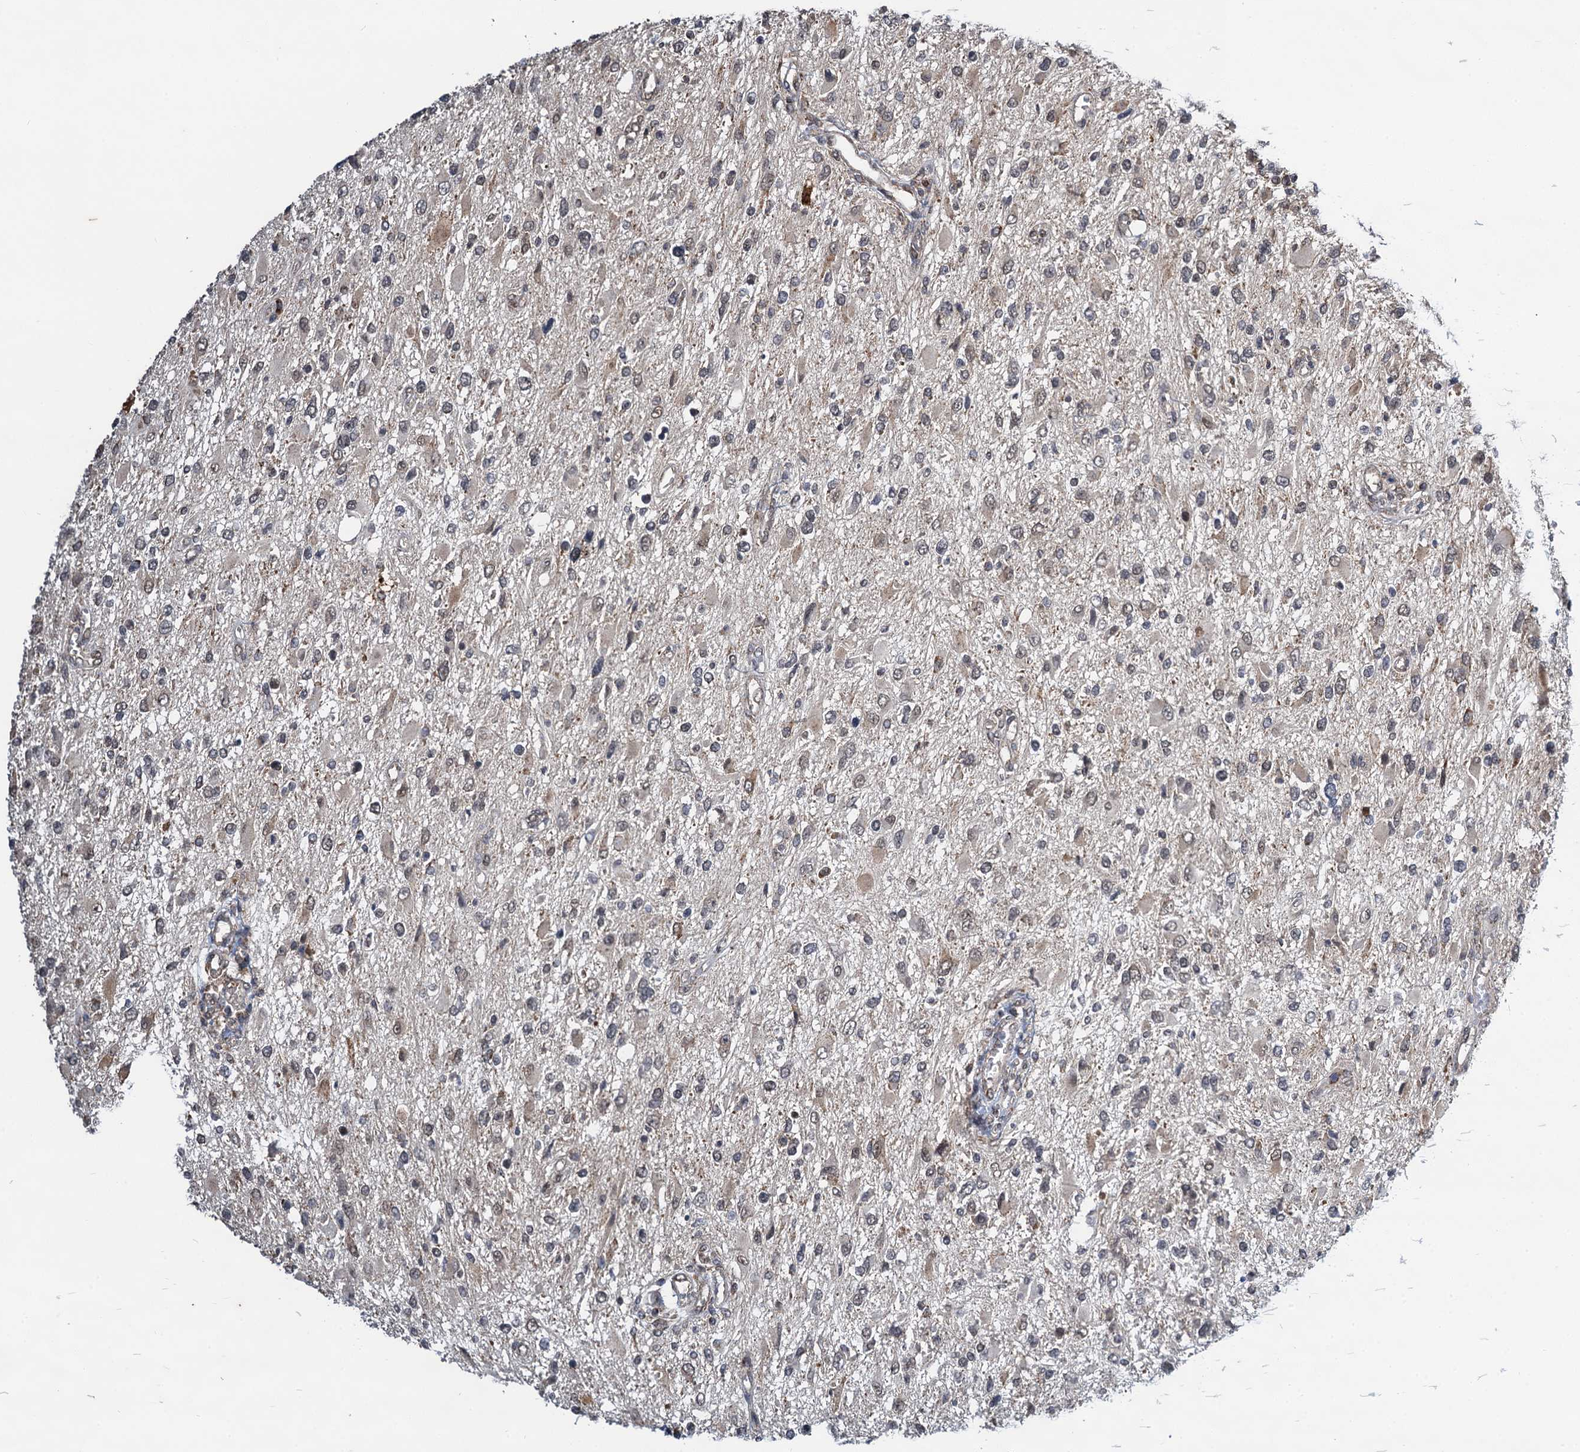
{"staining": {"intensity": "weak", "quantity": "<25%", "location": "cytoplasmic/membranous,nuclear"}, "tissue": "glioma", "cell_type": "Tumor cells", "image_type": "cancer", "snomed": [{"axis": "morphology", "description": "Glioma, malignant, High grade"}, {"axis": "topography", "description": "Brain"}], "caption": "IHC photomicrograph of neoplastic tissue: human glioma stained with DAB (3,3'-diaminobenzidine) exhibits no significant protein staining in tumor cells.", "gene": "CMPK2", "patient": {"sex": "male", "age": 53}}